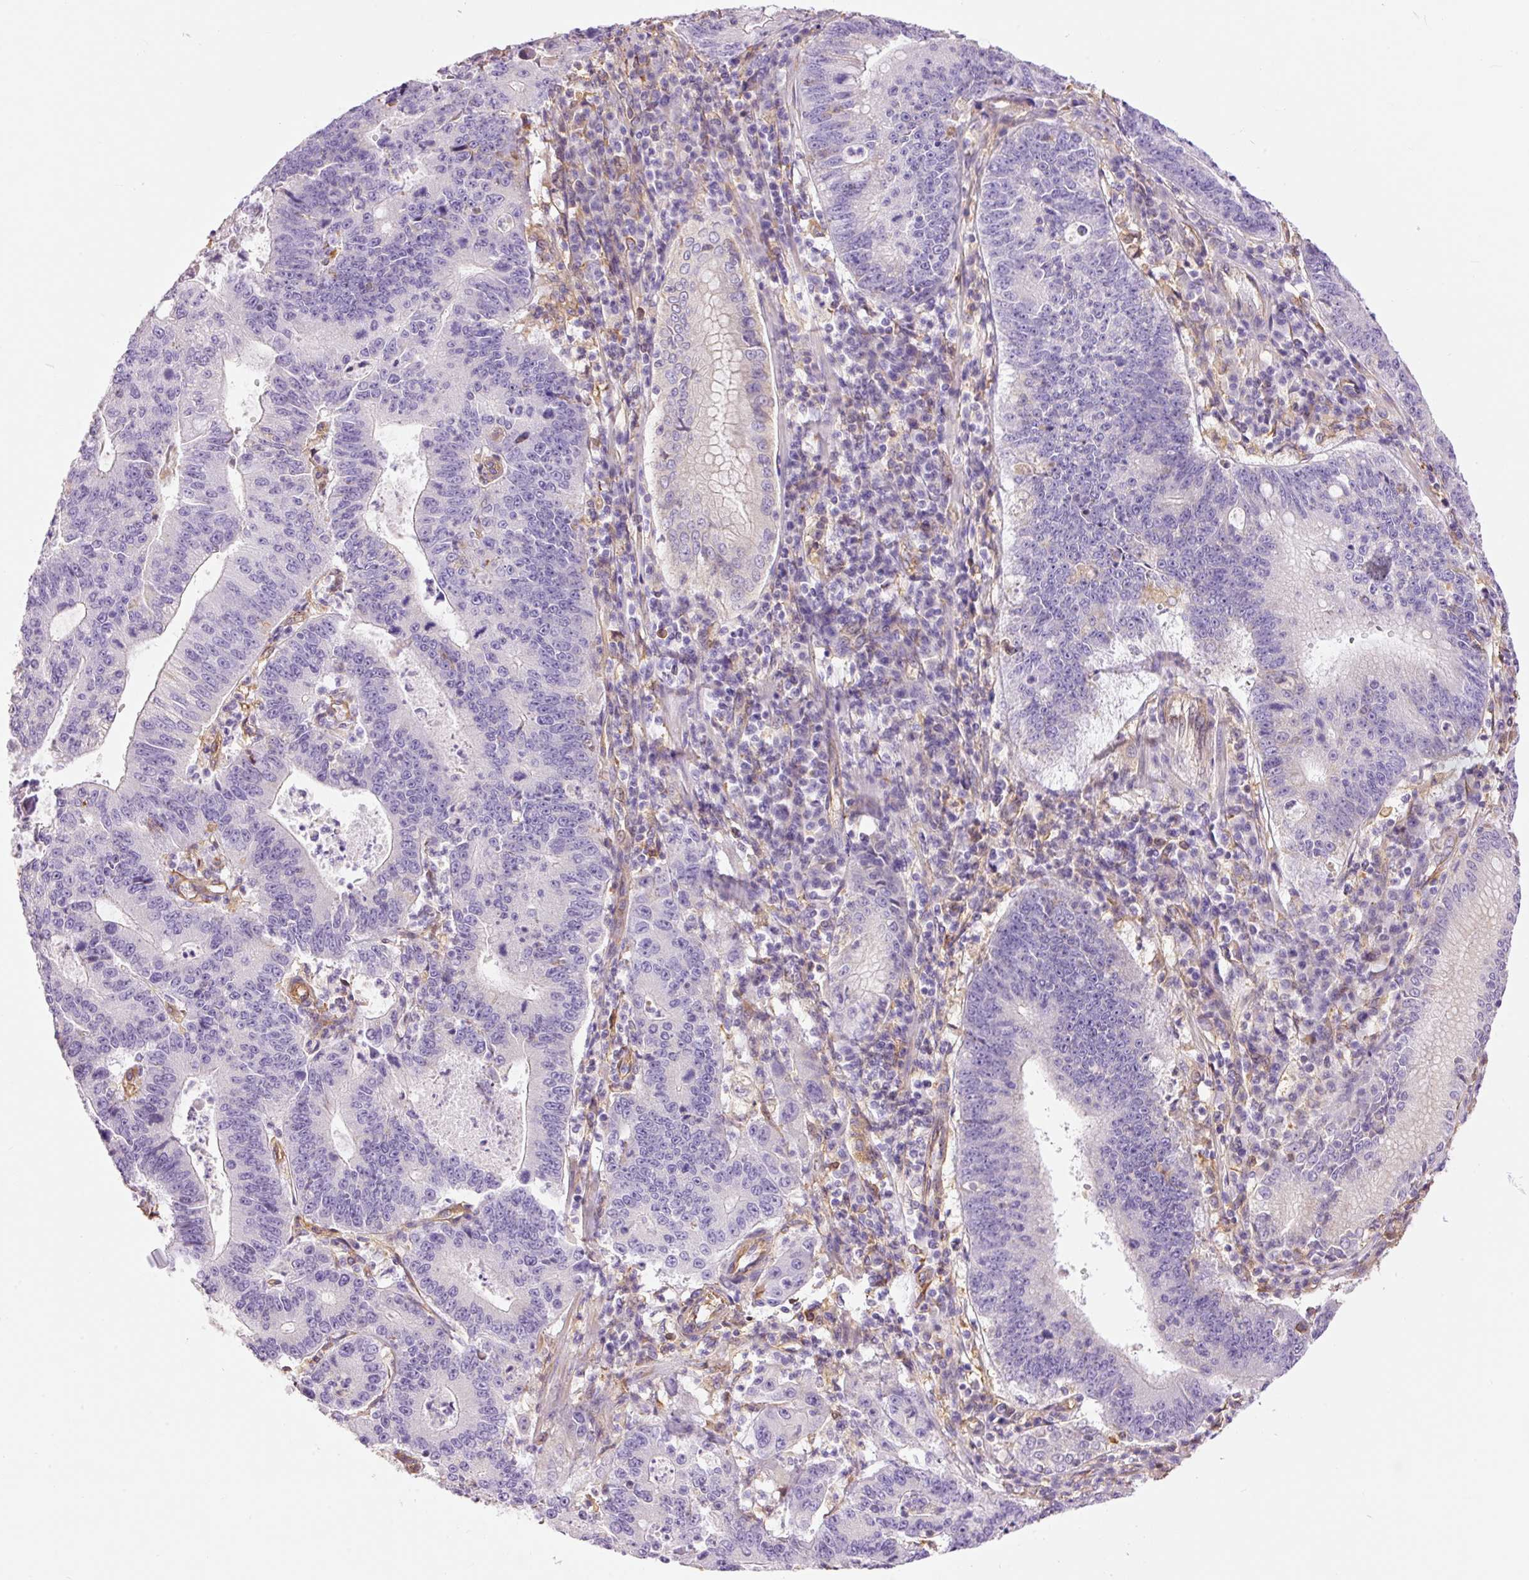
{"staining": {"intensity": "negative", "quantity": "none", "location": "none"}, "tissue": "stomach cancer", "cell_type": "Tumor cells", "image_type": "cancer", "snomed": [{"axis": "morphology", "description": "Adenocarcinoma, NOS"}, {"axis": "topography", "description": "Stomach"}], "caption": "Tumor cells show no significant staining in stomach cancer.", "gene": "IL10RB", "patient": {"sex": "male", "age": 59}}